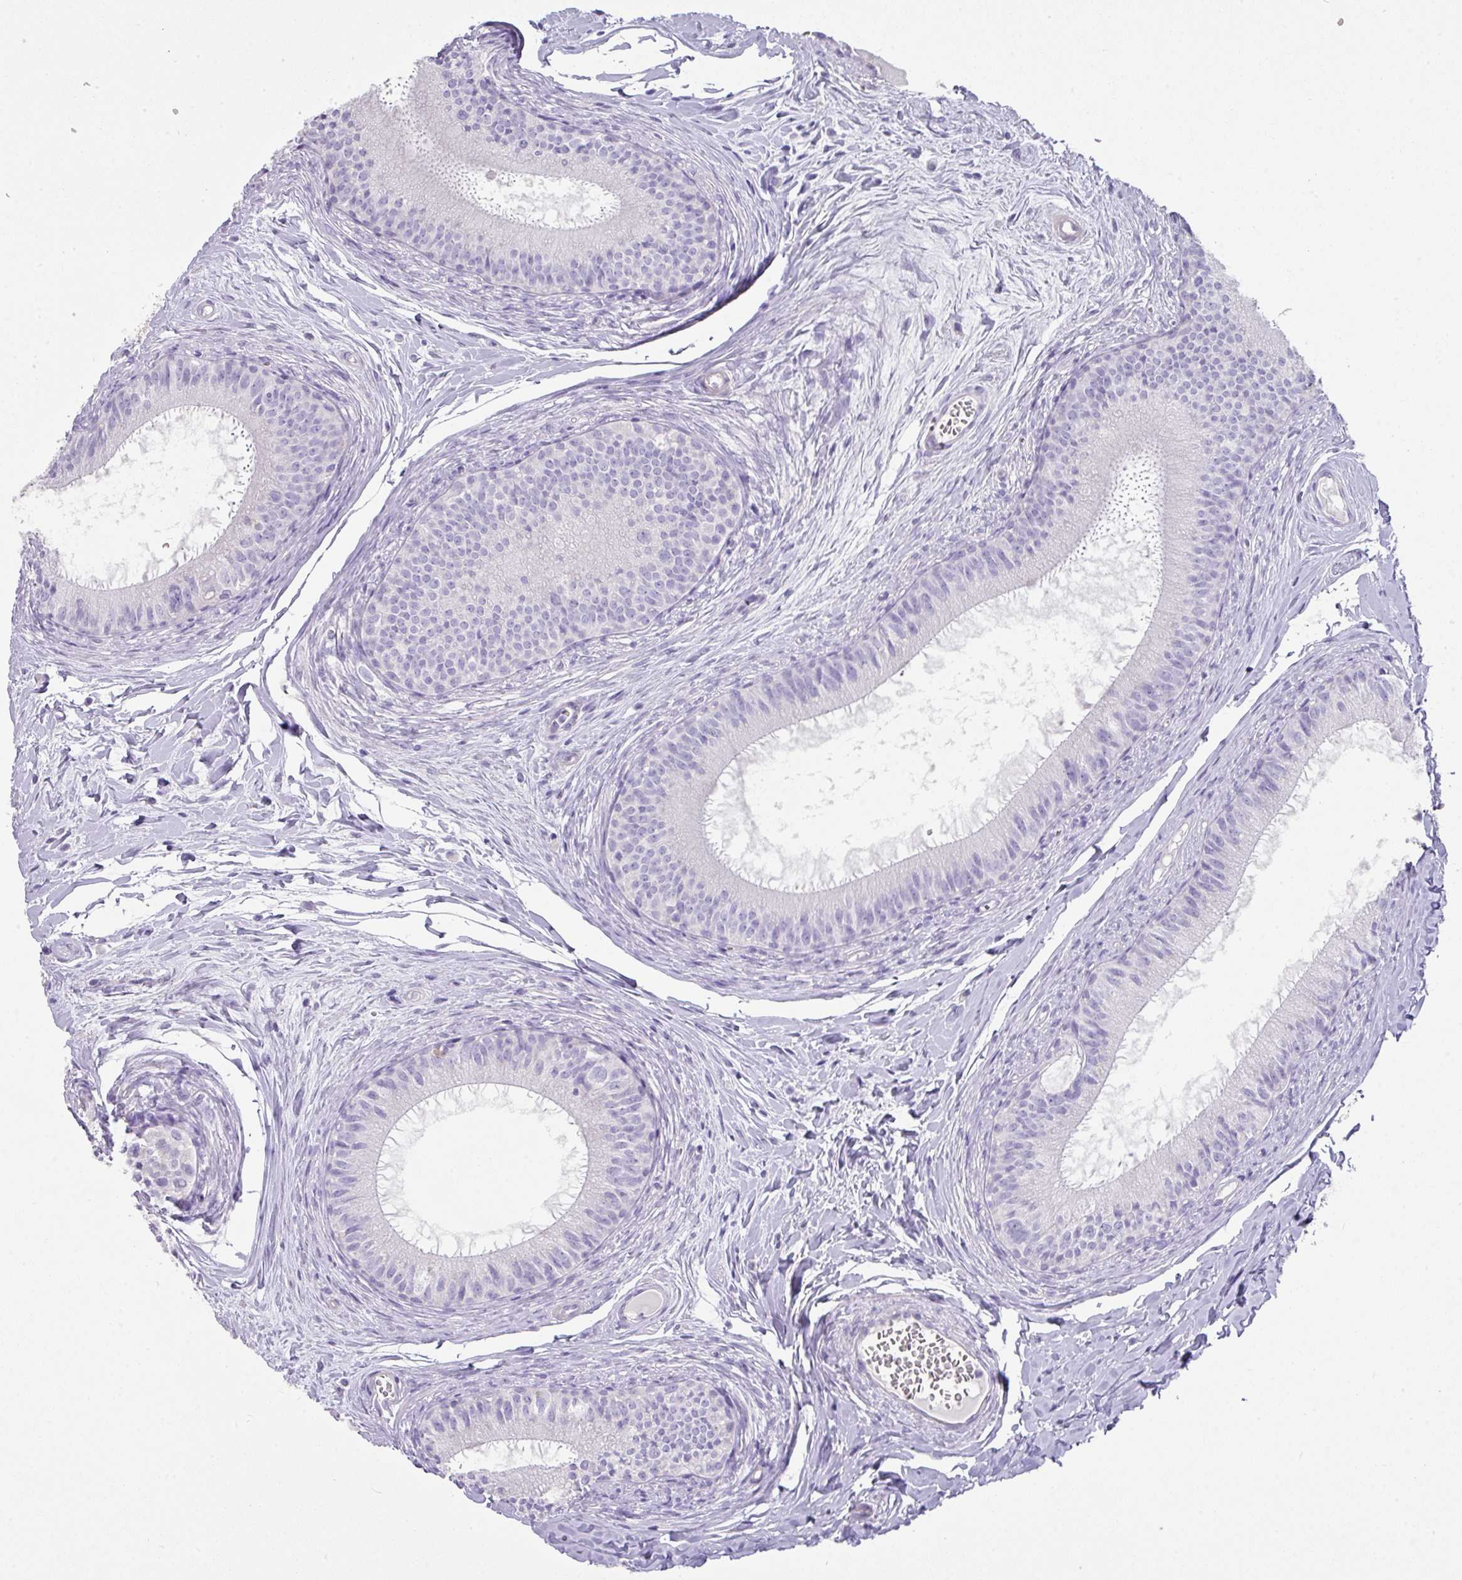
{"staining": {"intensity": "negative", "quantity": "none", "location": "none"}, "tissue": "epididymis", "cell_type": "Glandular cells", "image_type": "normal", "snomed": [{"axis": "morphology", "description": "Normal tissue, NOS"}, {"axis": "topography", "description": "Epididymis"}], "caption": "The IHC histopathology image has no significant positivity in glandular cells of epididymis.", "gene": "GLI4", "patient": {"sex": "male", "age": 25}}